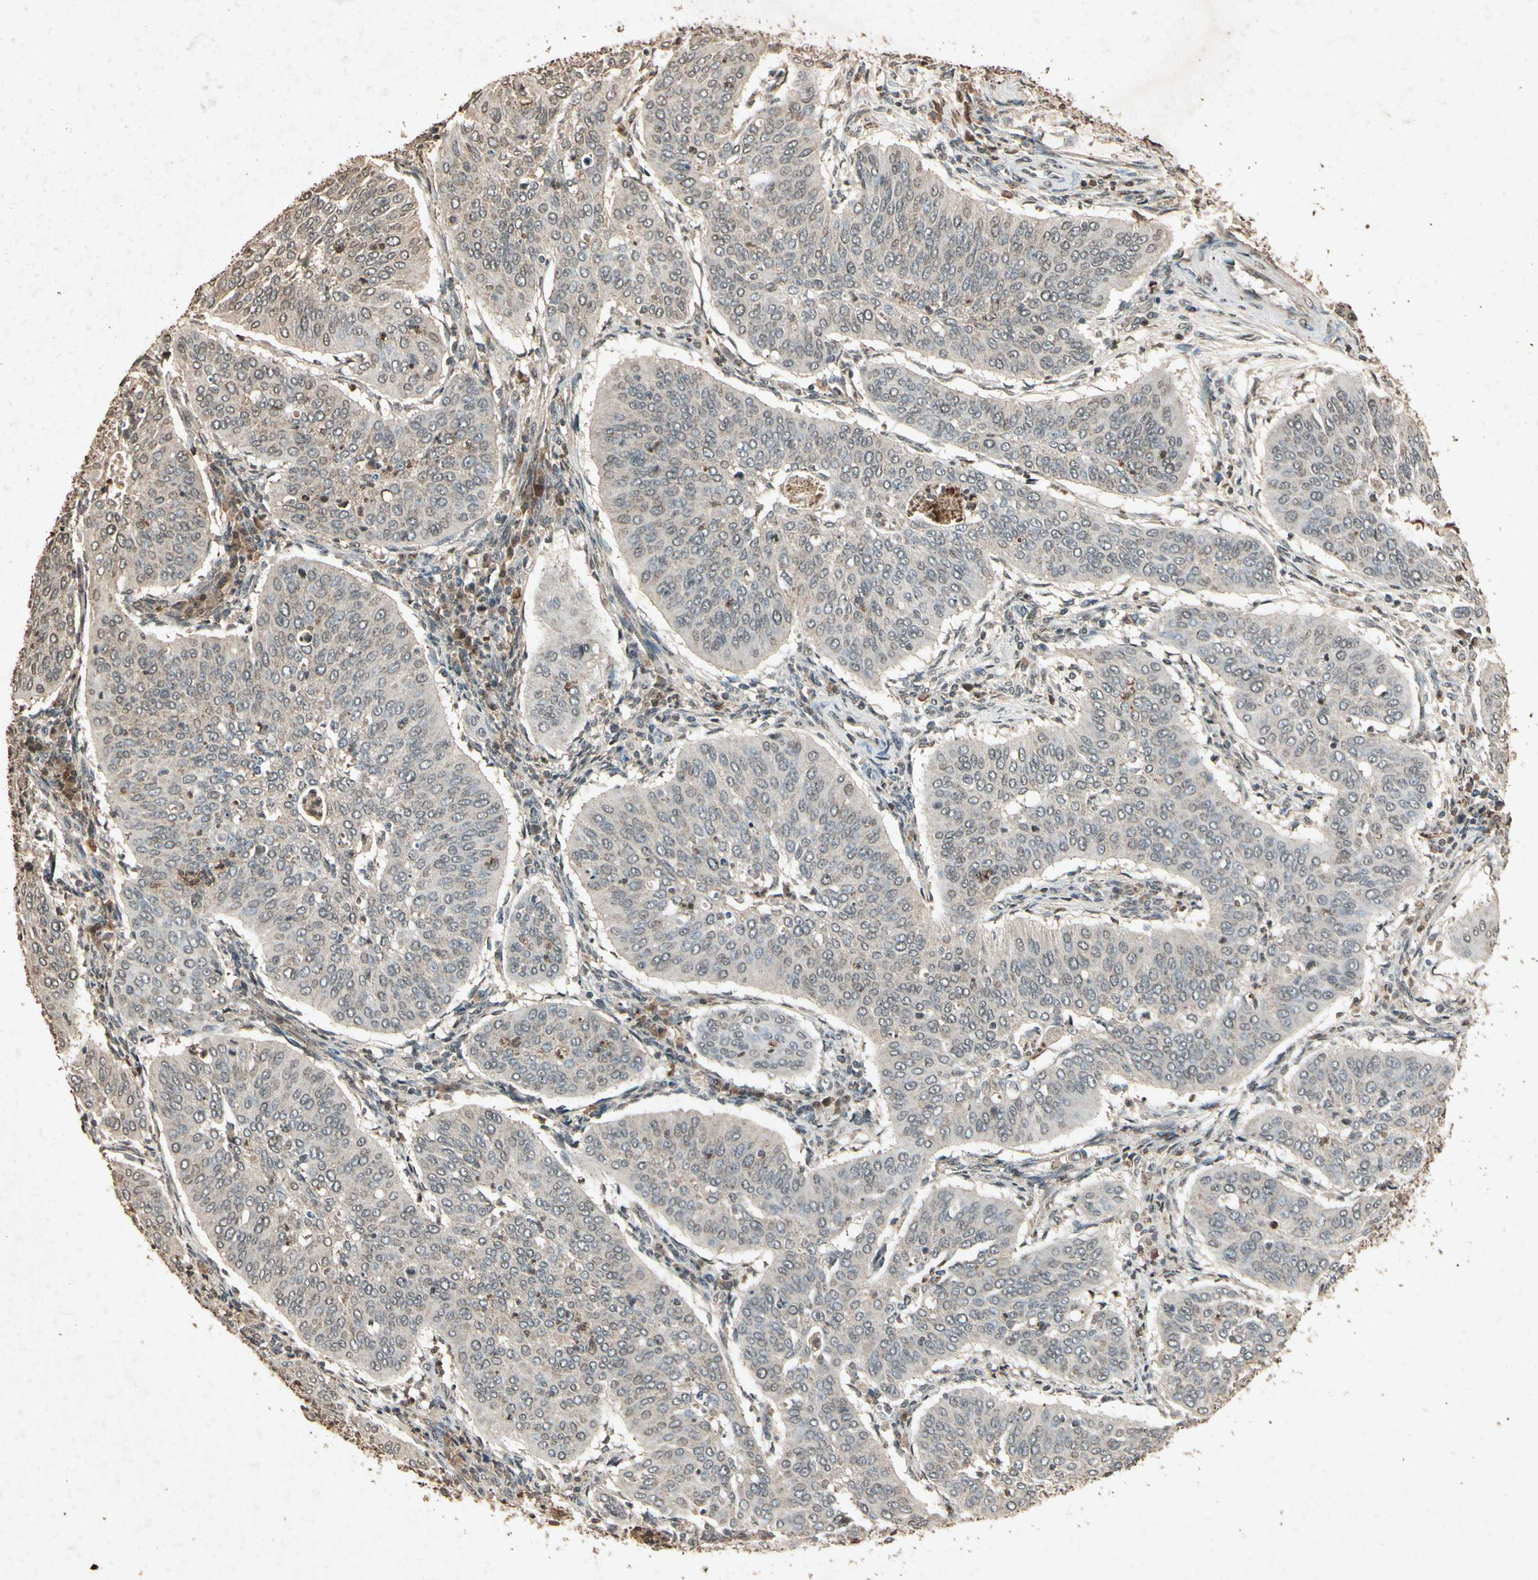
{"staining": {"intensity": "weak", "quantity": "<25%", "location": "cytoplasmic/membranous,nuclear"}, "tissue": "cervical cancer", "cell_type": "Tumor cells", "image_type": "cancer", "snomed": [{"axis": "morphology", "description": "Normal tissue, NOS"}, {"axis": "morphology", "description": "Squamous cell carcinoma, NOS"}, {"axis": "topography", "description": "Cervix"}], "caption": "Tumor cells show no significant staining in cervical cancer.", "gene": "GC", "patient": {"sex": "female", "age": 39}}